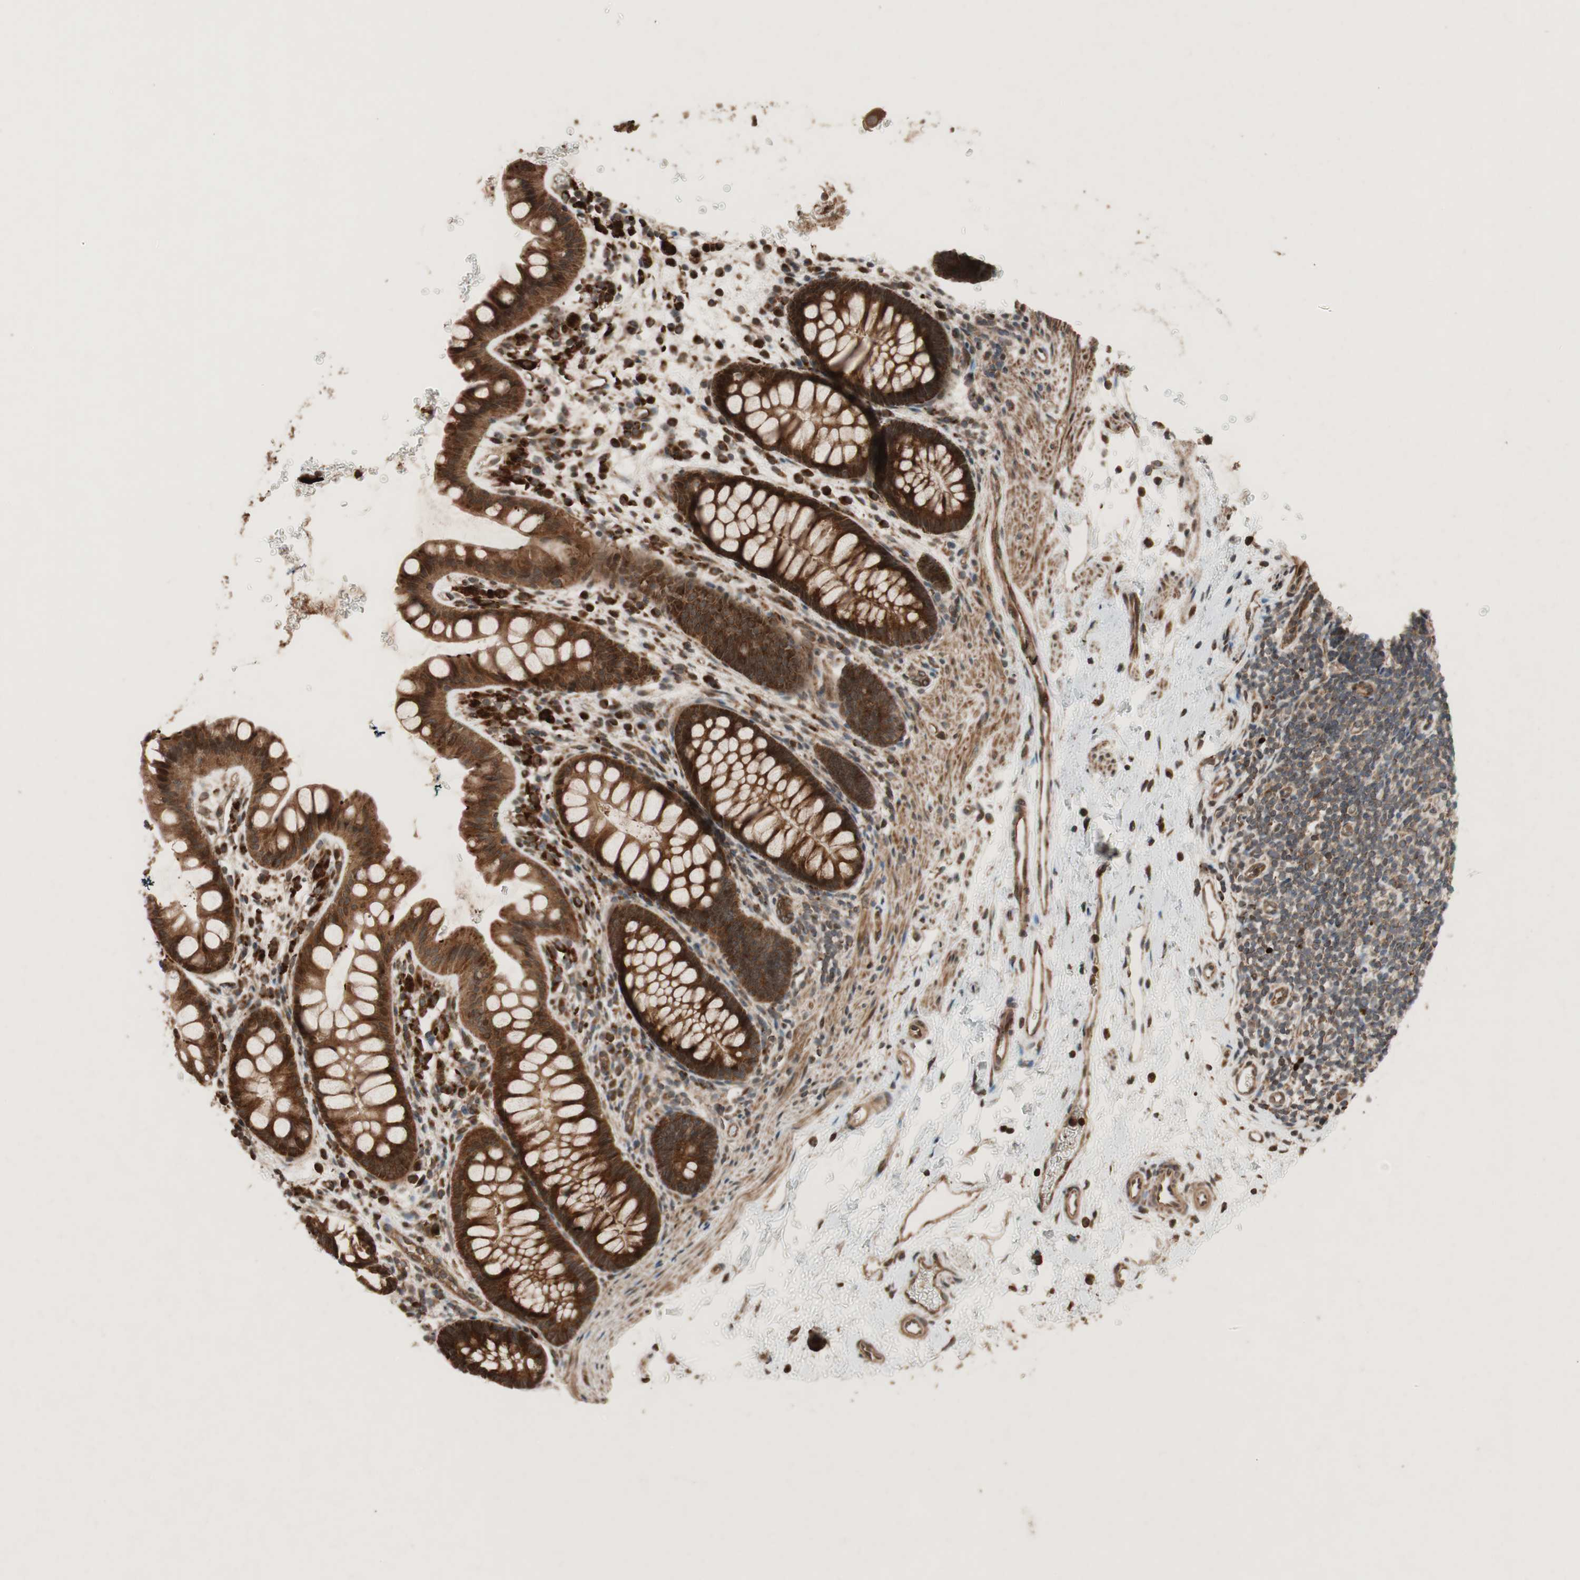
{"staining": {"intensity": "strong", "quantity": ">75%", "location": "cytoplasmic/membranous"}, "tissue": "rectum", "cell_type": "Glandular cells", "image_type": "normal", "snomed": [{"axis": "morphology", "description": "Normal tissue, NOS"}, {"axis": "topography", "description": "Rectum"}], "caption": "Glandular cells reveal strong cytoplasmic/membranous positivity in approximately >75% of cells in unremarkable rectum.", "gene": "RAB1A", "patient": {"sex": "female", "age": 24}}